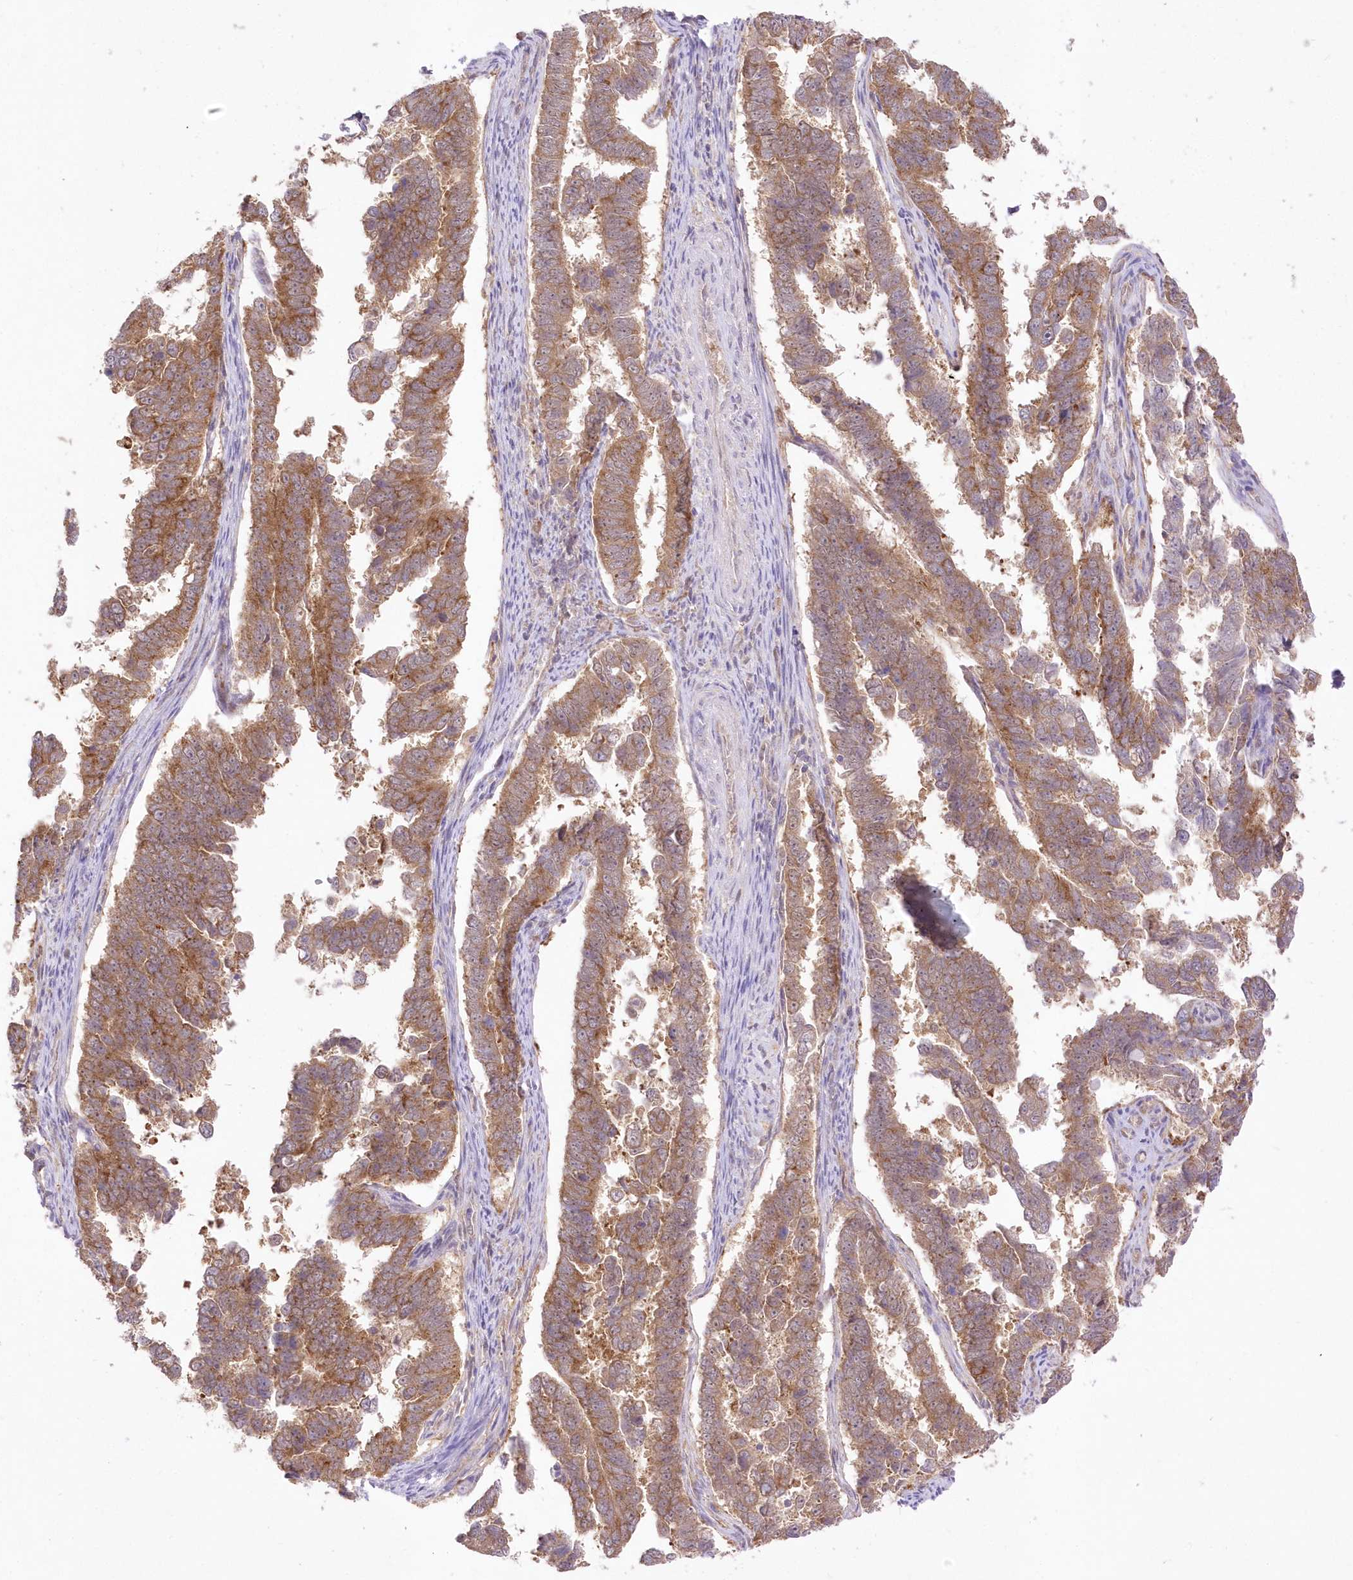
{"staining": {"intensity": "strong", "quantity": ">75%", "location": "cytoplasmic/membranous"}, "tissue": "endometrial cancer", "cell_type": "Tumor cells", "image_type": "cancer", "snomed": [{"axis": "morphology", "description": "Adenocarcinoma, NOS"}, {"axis": "topography", "description": "Endometrium"}], "caption": "Endometrial adenocarcinoma was stained to show a protein in brown. There is high levels of strong cytoplasmic/membranous expression in about >75% of tumor cells. (DAB IHC with brightfield microscopy, high magnification).", "gene": "RNPEP", "patient": {"sex": "female", "age": 75}}